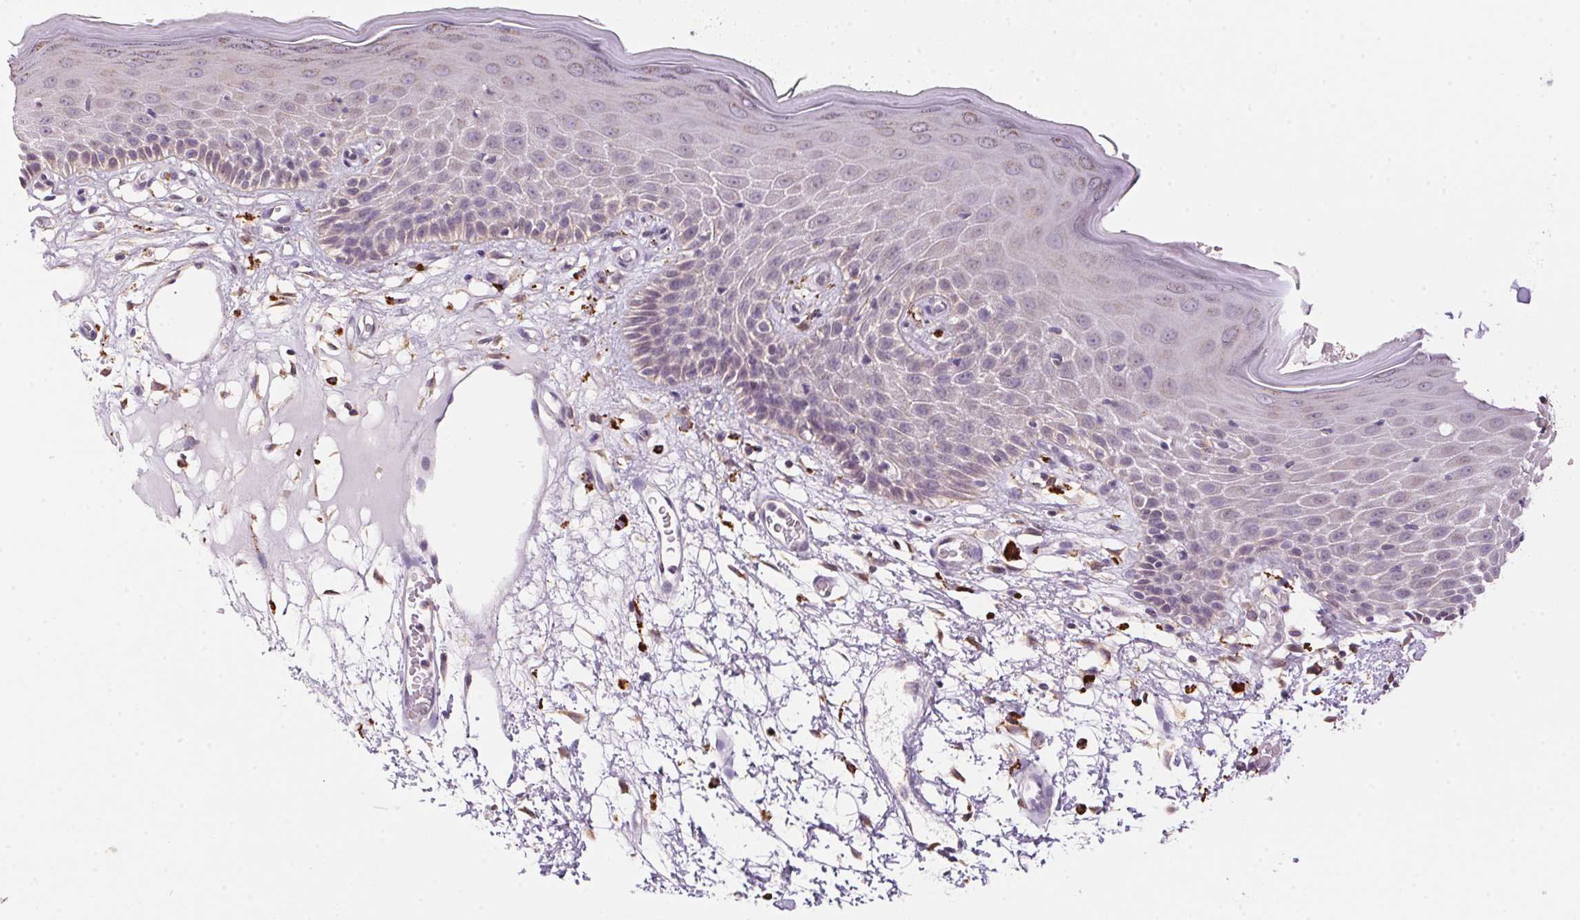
{"staining": {"intensity": "weak", "quantity": "<25%", "location": "cytoplasmic/membranous"}, "tissue": "skin", "cell_type": "Epidermal cells", "image_type": "normal", "snomed": [{"axis": "morphology", "description": "Normal tissue, NOS"}, {"axis": "topography", "description": "Vulva"}], "caption": "An image of skin stained for a protein reveals no brown staining in epidermal cells.", "gene": "ADH5", "patient": {"sex": "female", "age": 68}}